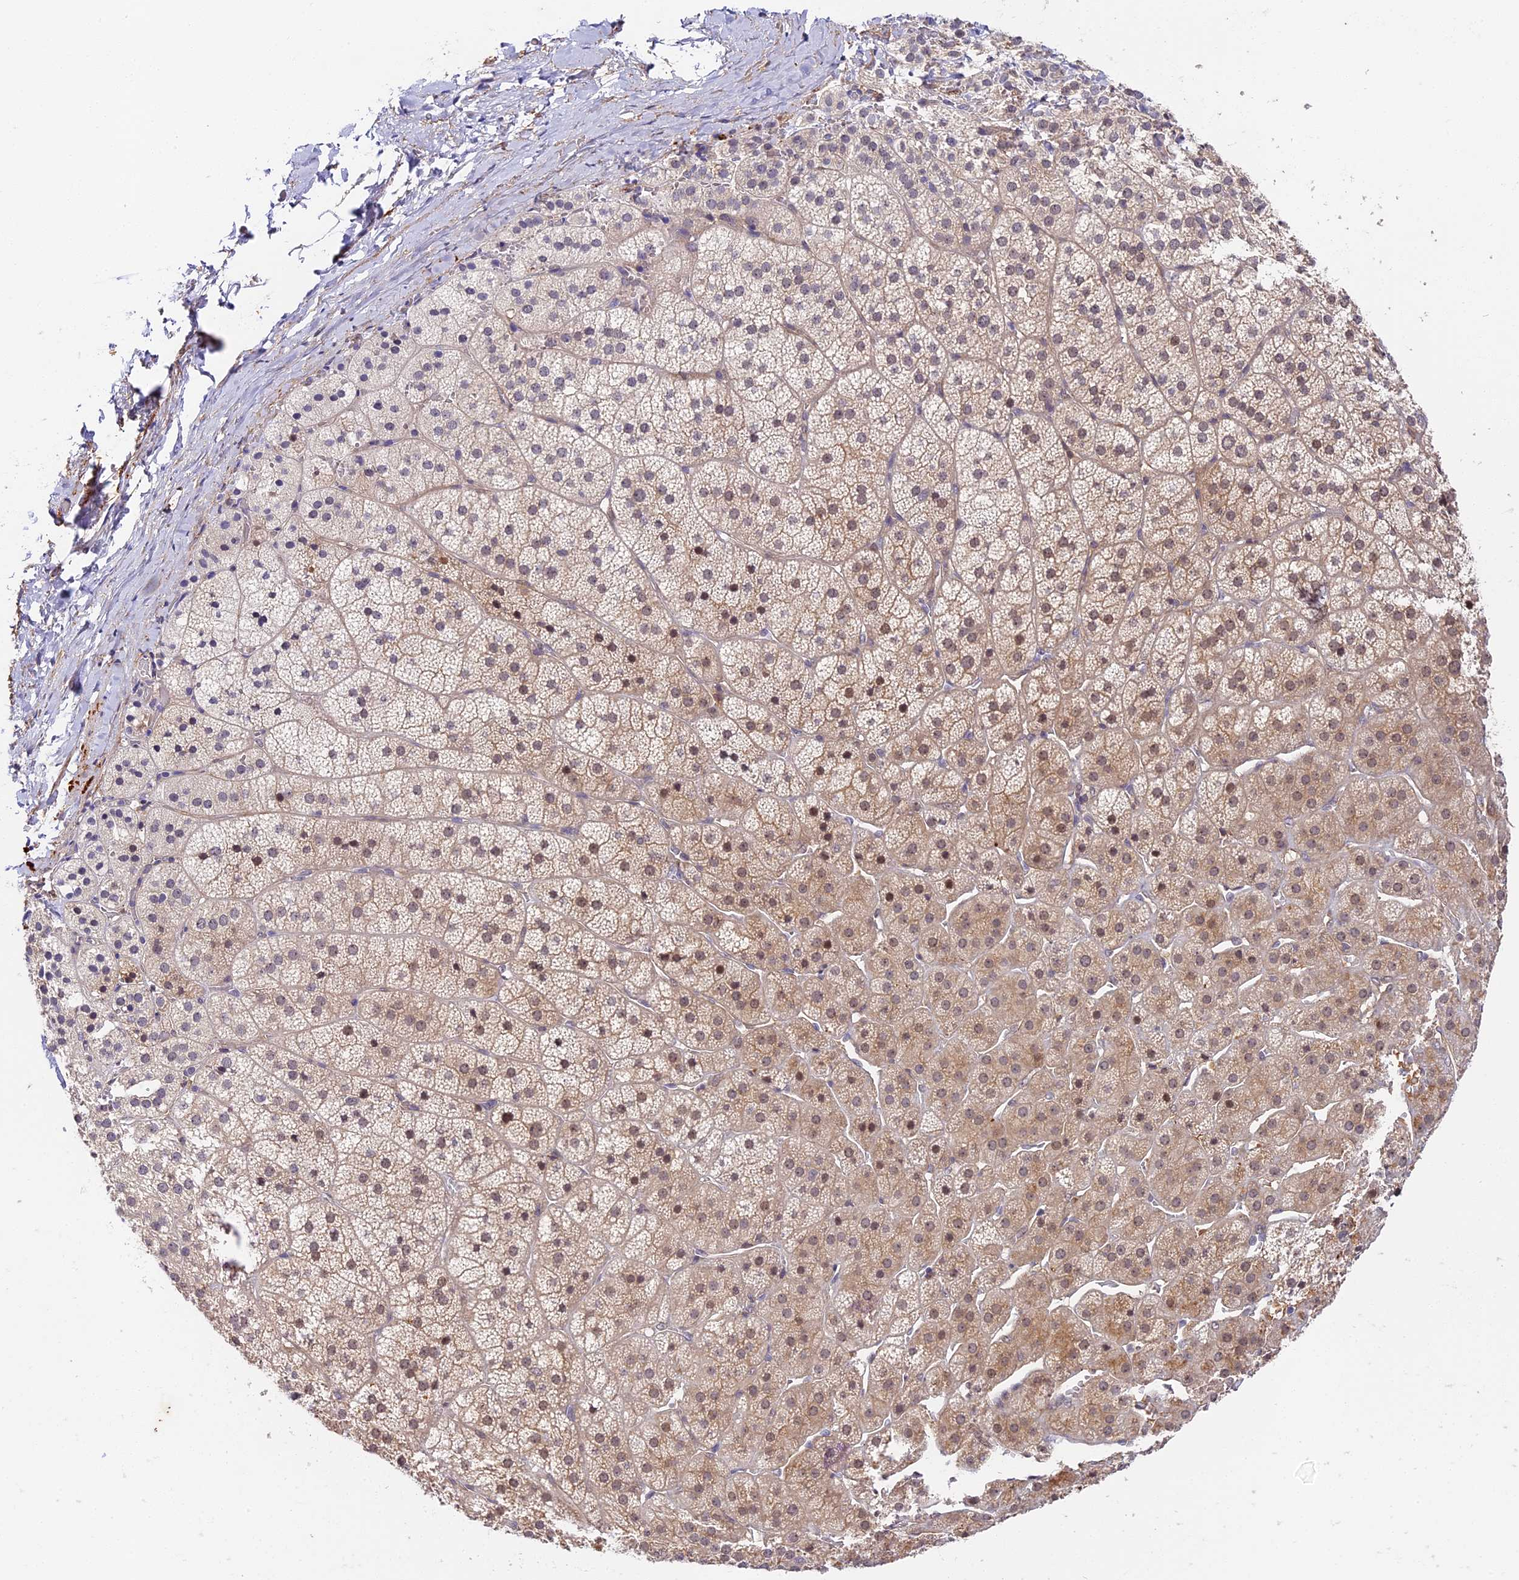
{"staining": {"intensity": "moderate", "quantity": "<25%", "location": "nuclear"}, "tissue": "adrenal gland", "cell_type": "Glandular cells", "image_type": "normal", "snomed": [{"axis": "morphology", "description": "Normal tissue, NOS"}, {"axis": "topography", "description": "Adrenal gland"}], "caption": "Glandular cells reveal low levels of moderate nuclear staining in approximately <25% of cells in unremarkable adrenal gland.", "gene": "IMPACT", "patient": {"sex": "female", "age": 44}}